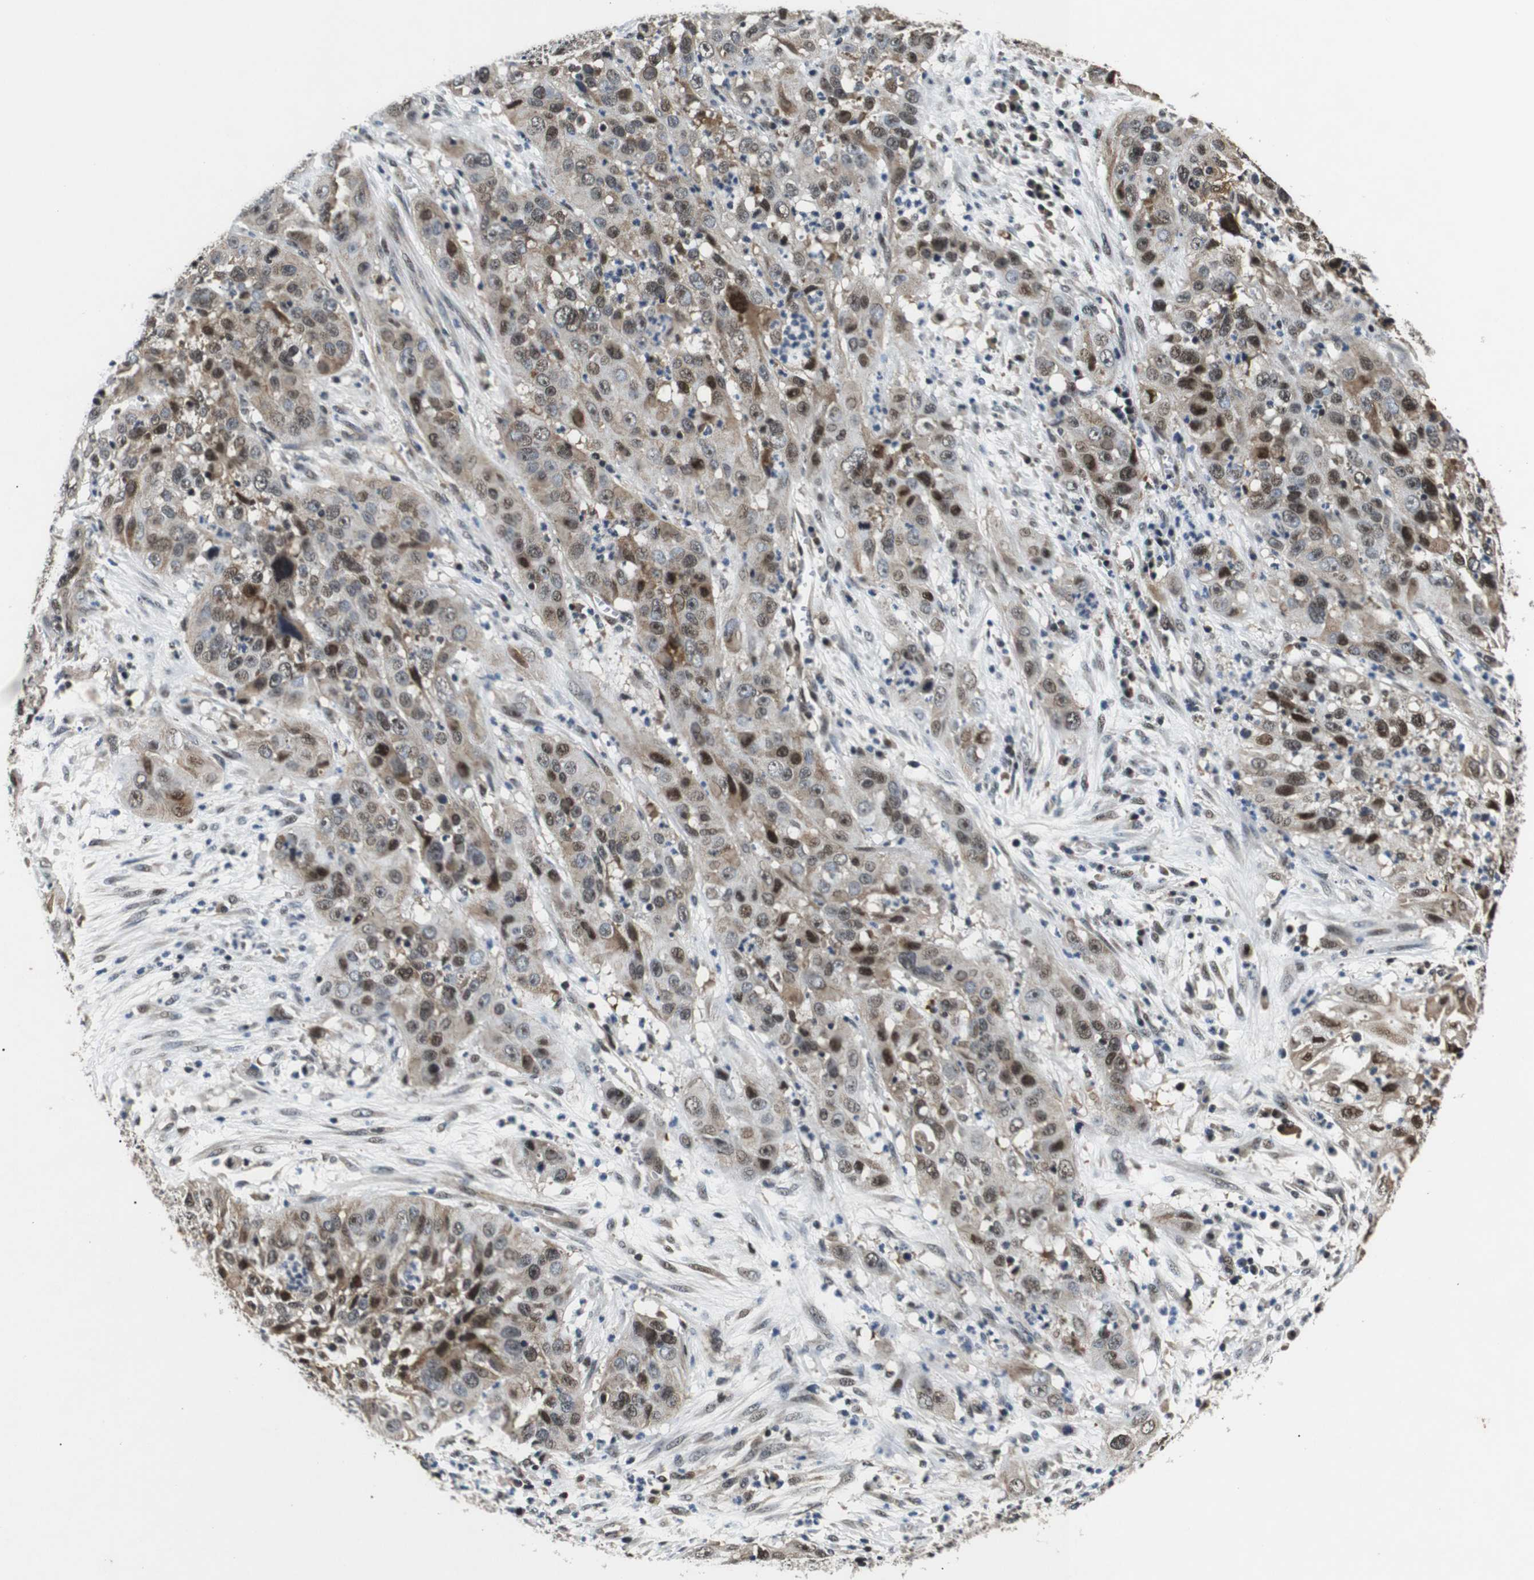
{"staining": {"intensity": "moderate", "quantity": ">75%", "location": "cytoplasmic/membranous,nuclear"}, "tissue": "cervical cancer", "cell_type": "Tumor cells", "image_type": "cancer", "snomed": [{"axis": "morphology", "description": "Squamous cell carcinoma, NOS"}, {"axis": "topography", "description": "Cervix"}], "caption": "Cervical cancer (squamous cell carcinoma) stained with a protein marker reveals moderate staining in tumor cells.", "gene": "SKP1", "patient": {"sex": "female", "age": 32}}